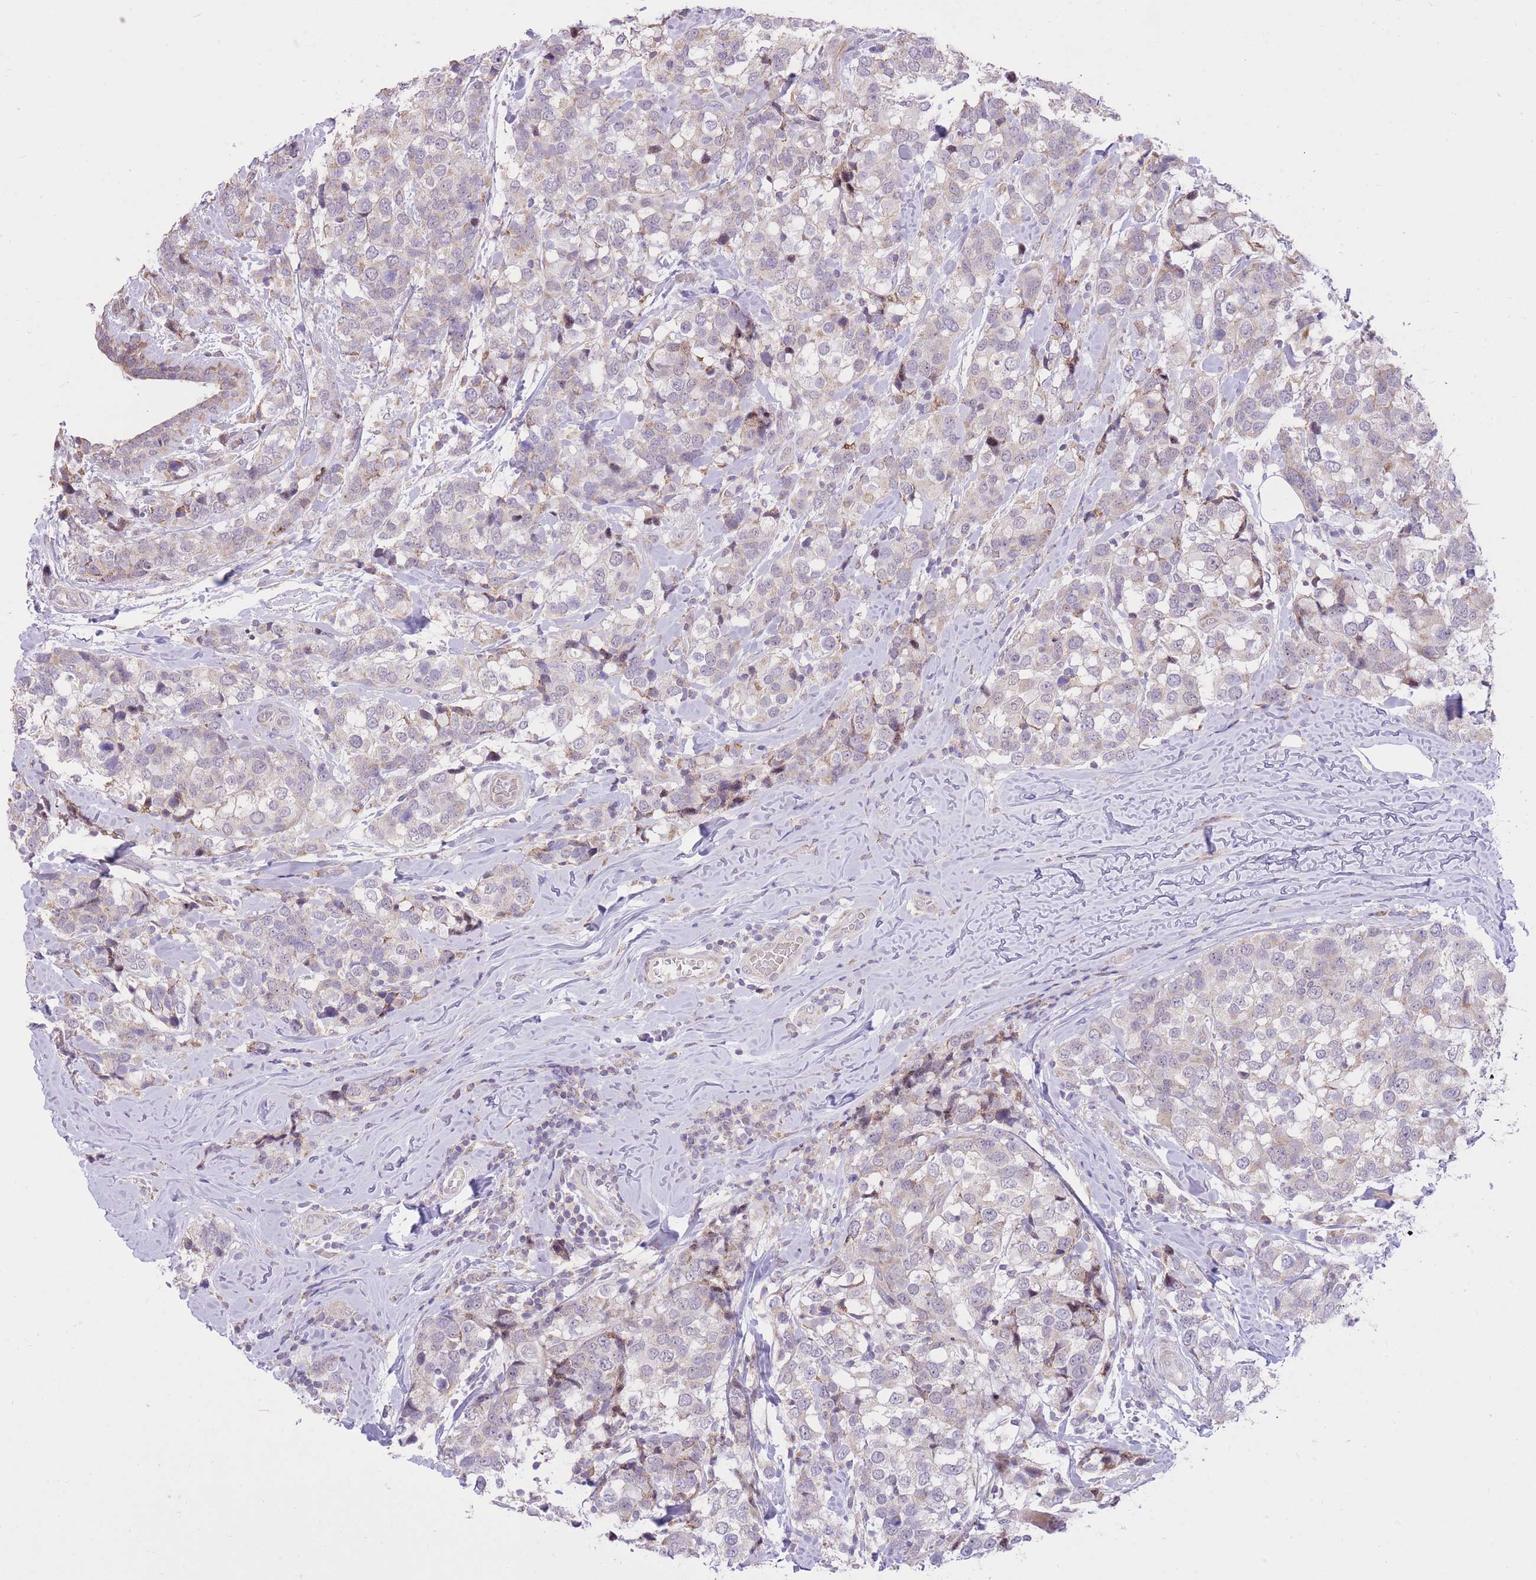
{"staining": {"intensity": "weak", "quantity": "<25%", "location": "cytoplasmic/membranous"}, "tissue": "breast cancer", "cell_type": "Tumor cells", "image_type": "cancer", "snomed": [{"axis": "morphology", "description": "Lobular carcinoma"}, {"axis": "topography", "description": "Breast"}], "caption": "Tumor cells show no significant protein expression in breast cancer (lobular carcinoma).", "gene": "SLC4A4", "patient": {"sex": "female", "age": 59}}